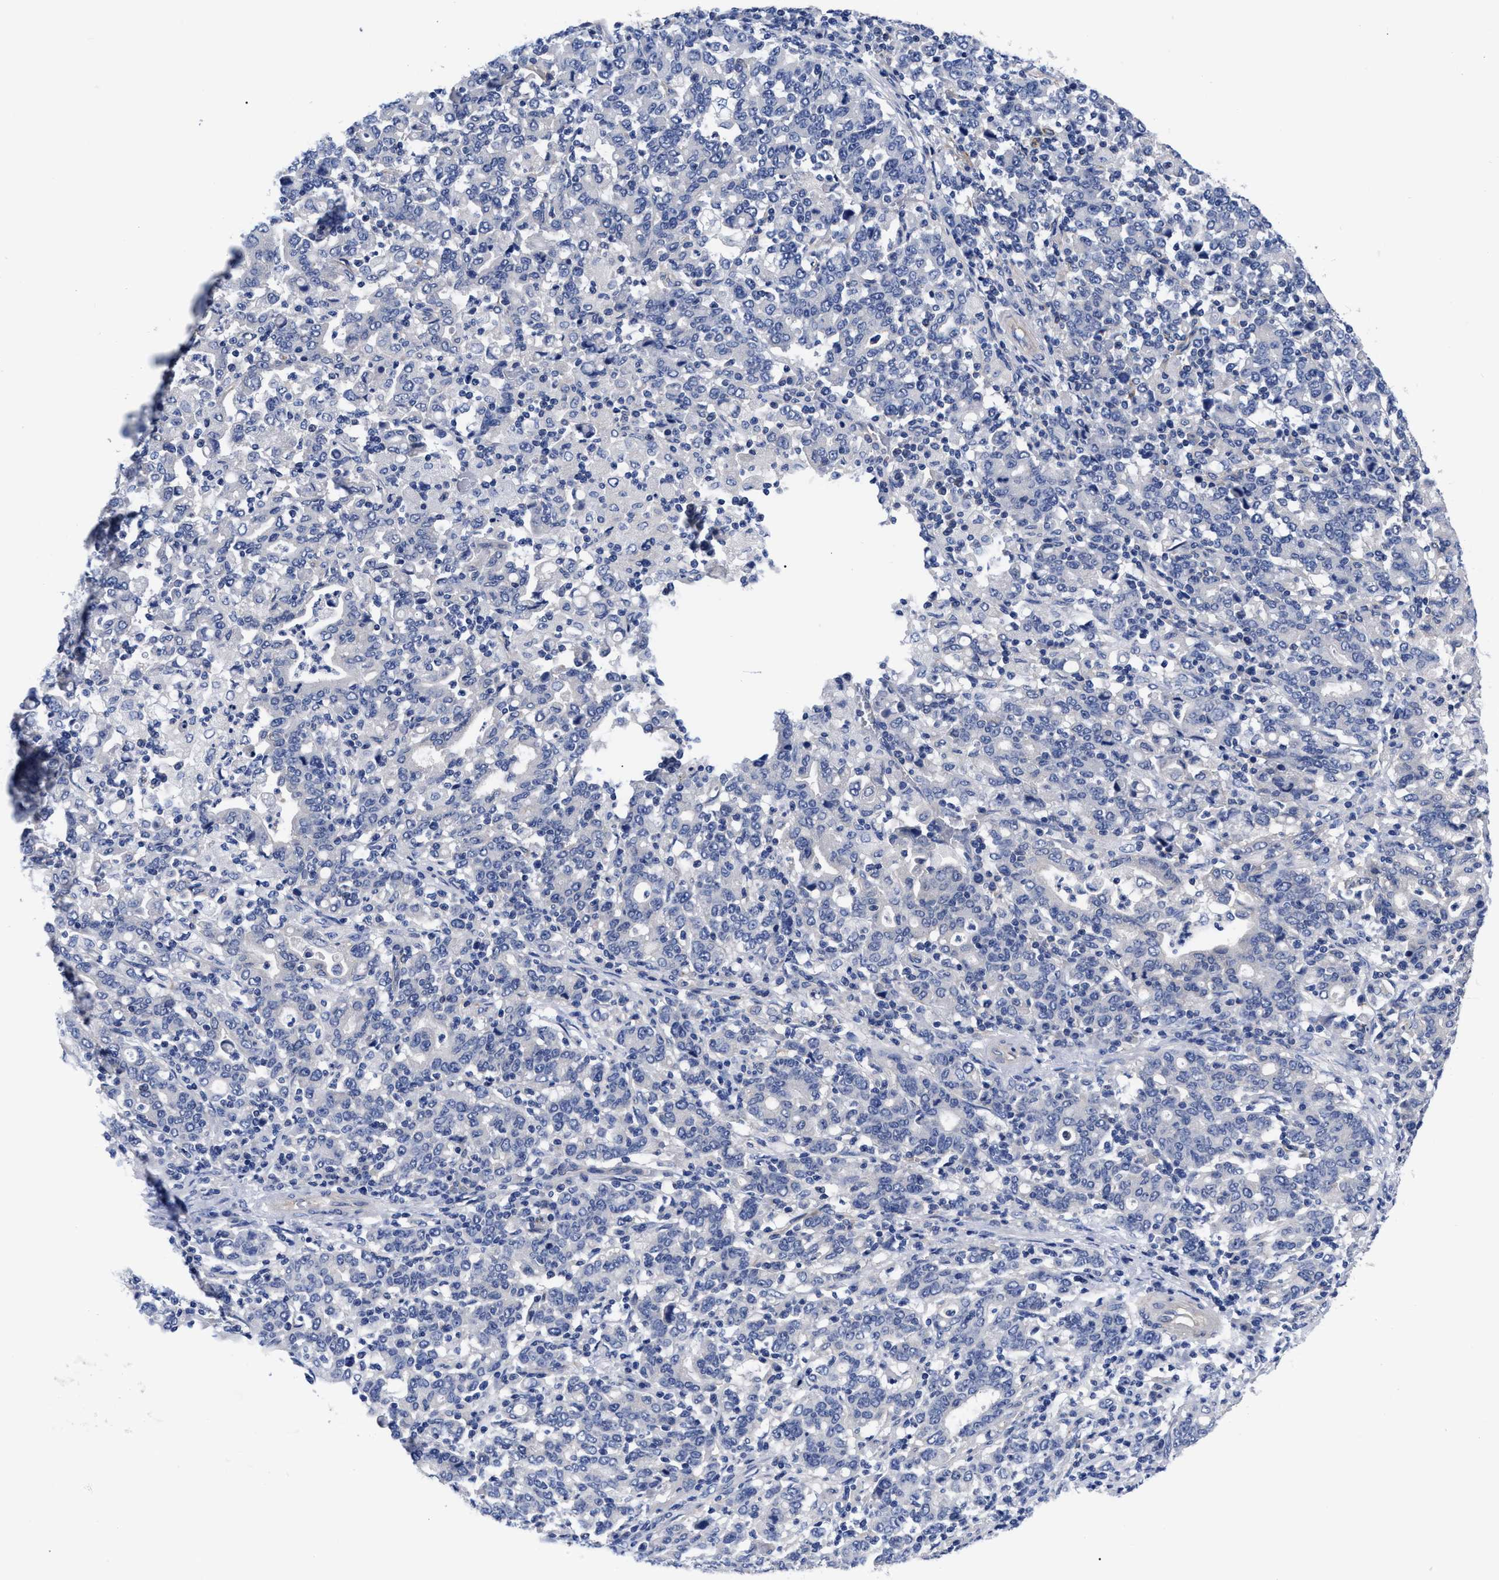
{"staining": {"intensity": "negative", "quantity": "none", "location": "none"}, "tissue": "stomach cancer", "cell_type": "Tumor cells", "image_type": "cancer", "snomed": [{"axis": "morphology", "description": "Adenocarcinoma, NOS"}, {"axis": "topography", "description": "Stomach, upper"}], "caption": "Immunohistochemical staining of stomach cancer (adenocarcinoma) demonstrates no significant expression in tumor cells.", "gene": "IRAG2", "patient": {"sex": "male", "age": 69}}